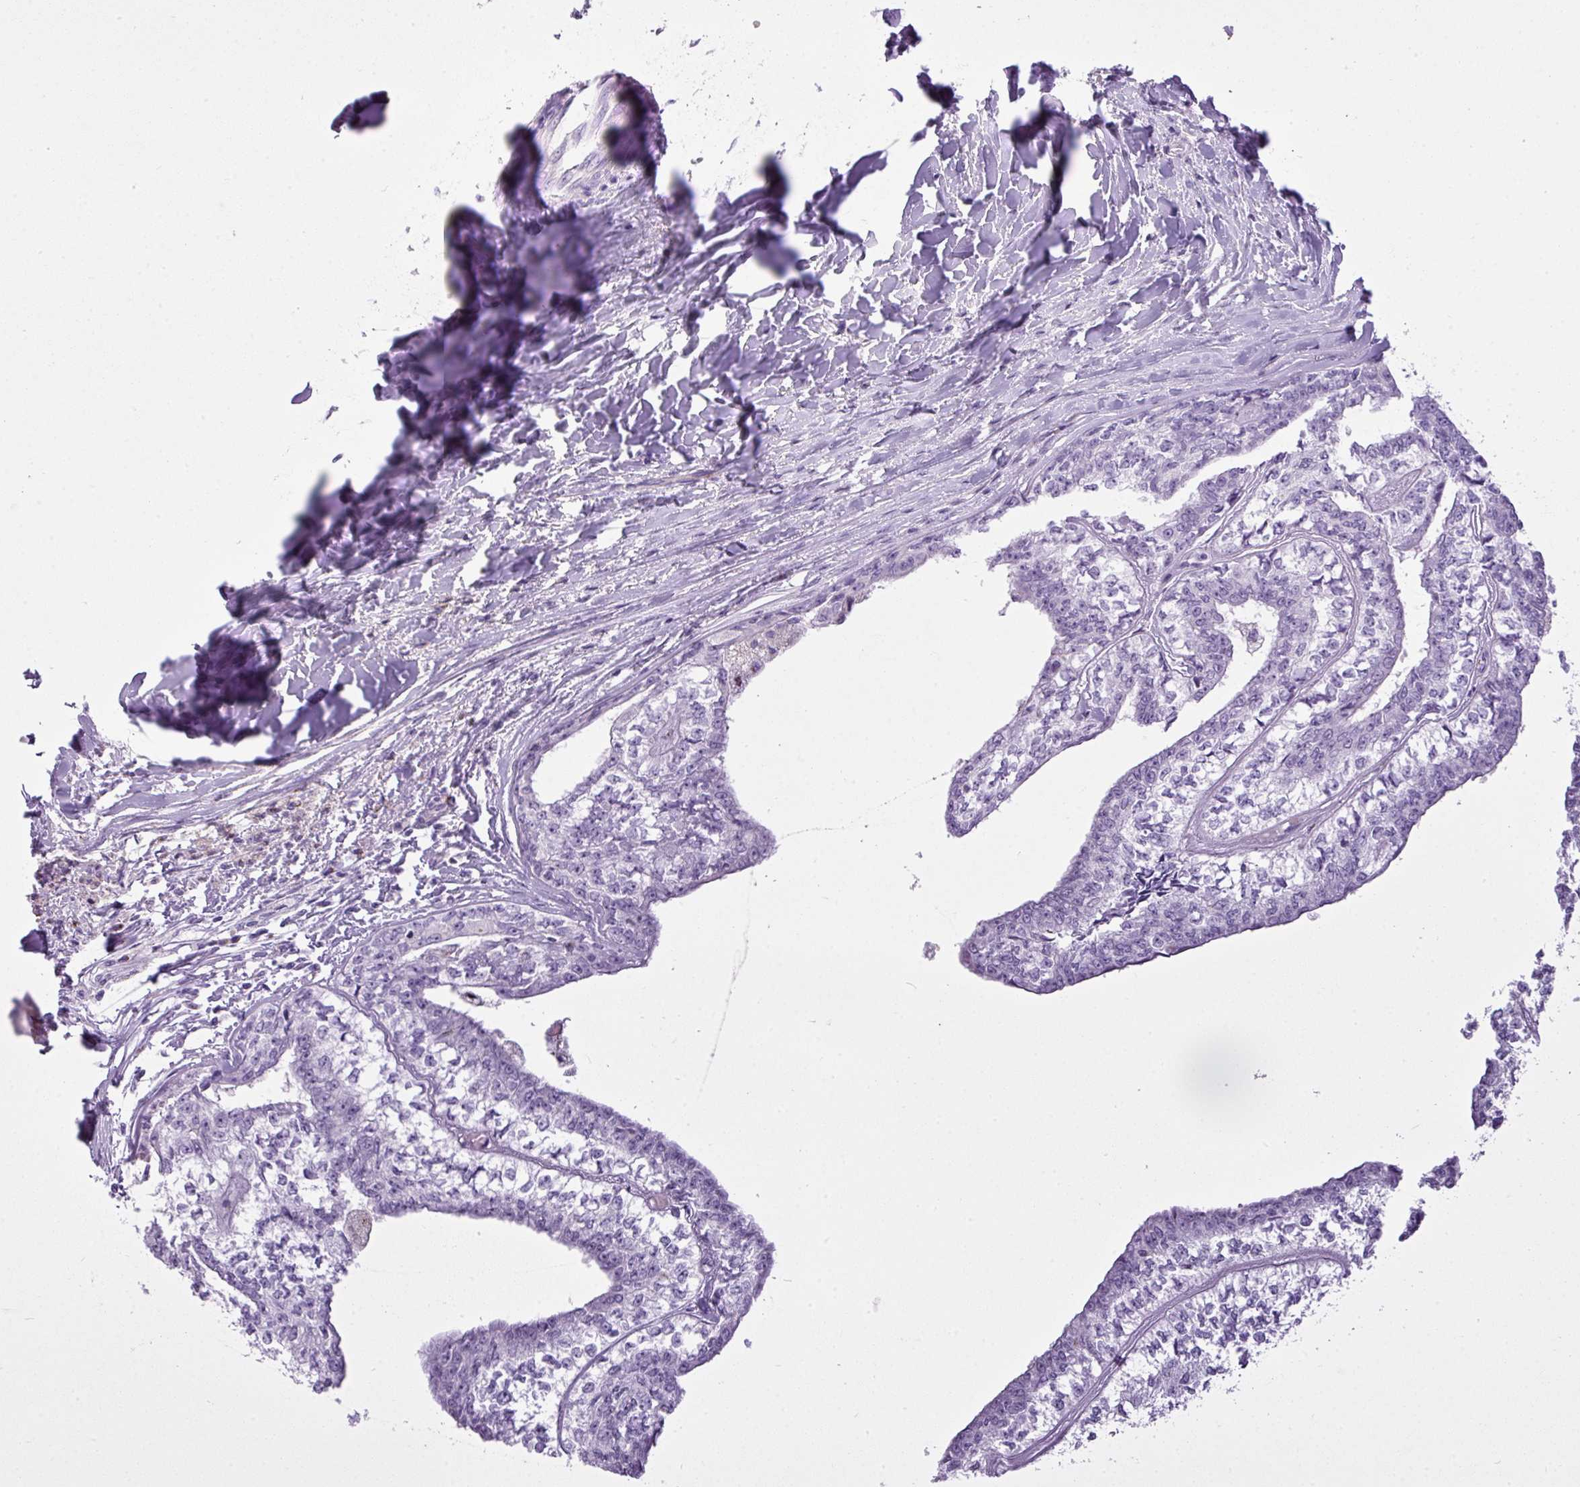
{"staining": {"intensity": "negative", "quantity": "none", "location": "none"}, "tissue": "head and neck cancer", "cell_type": "Tumor cells", "image_type": "cancer", "snomed": [{"axis": "morphology", "description": "Adenocarcinoma, NOS"}, {"axis": "topography", "description": "Head-Neck"}], "caption": "DAB (3,3'-diaminobenzidine) immunohistochemical staining of human head and neck cancer exhibits no significant positivity in tumor cells. (Brightfield microscopy of DAB (3,3'-diaminobenzidine) immunohistochemistry at high magnification).", "gene": "FAM43A", "patient": {"sex": "female", "age": 73}}